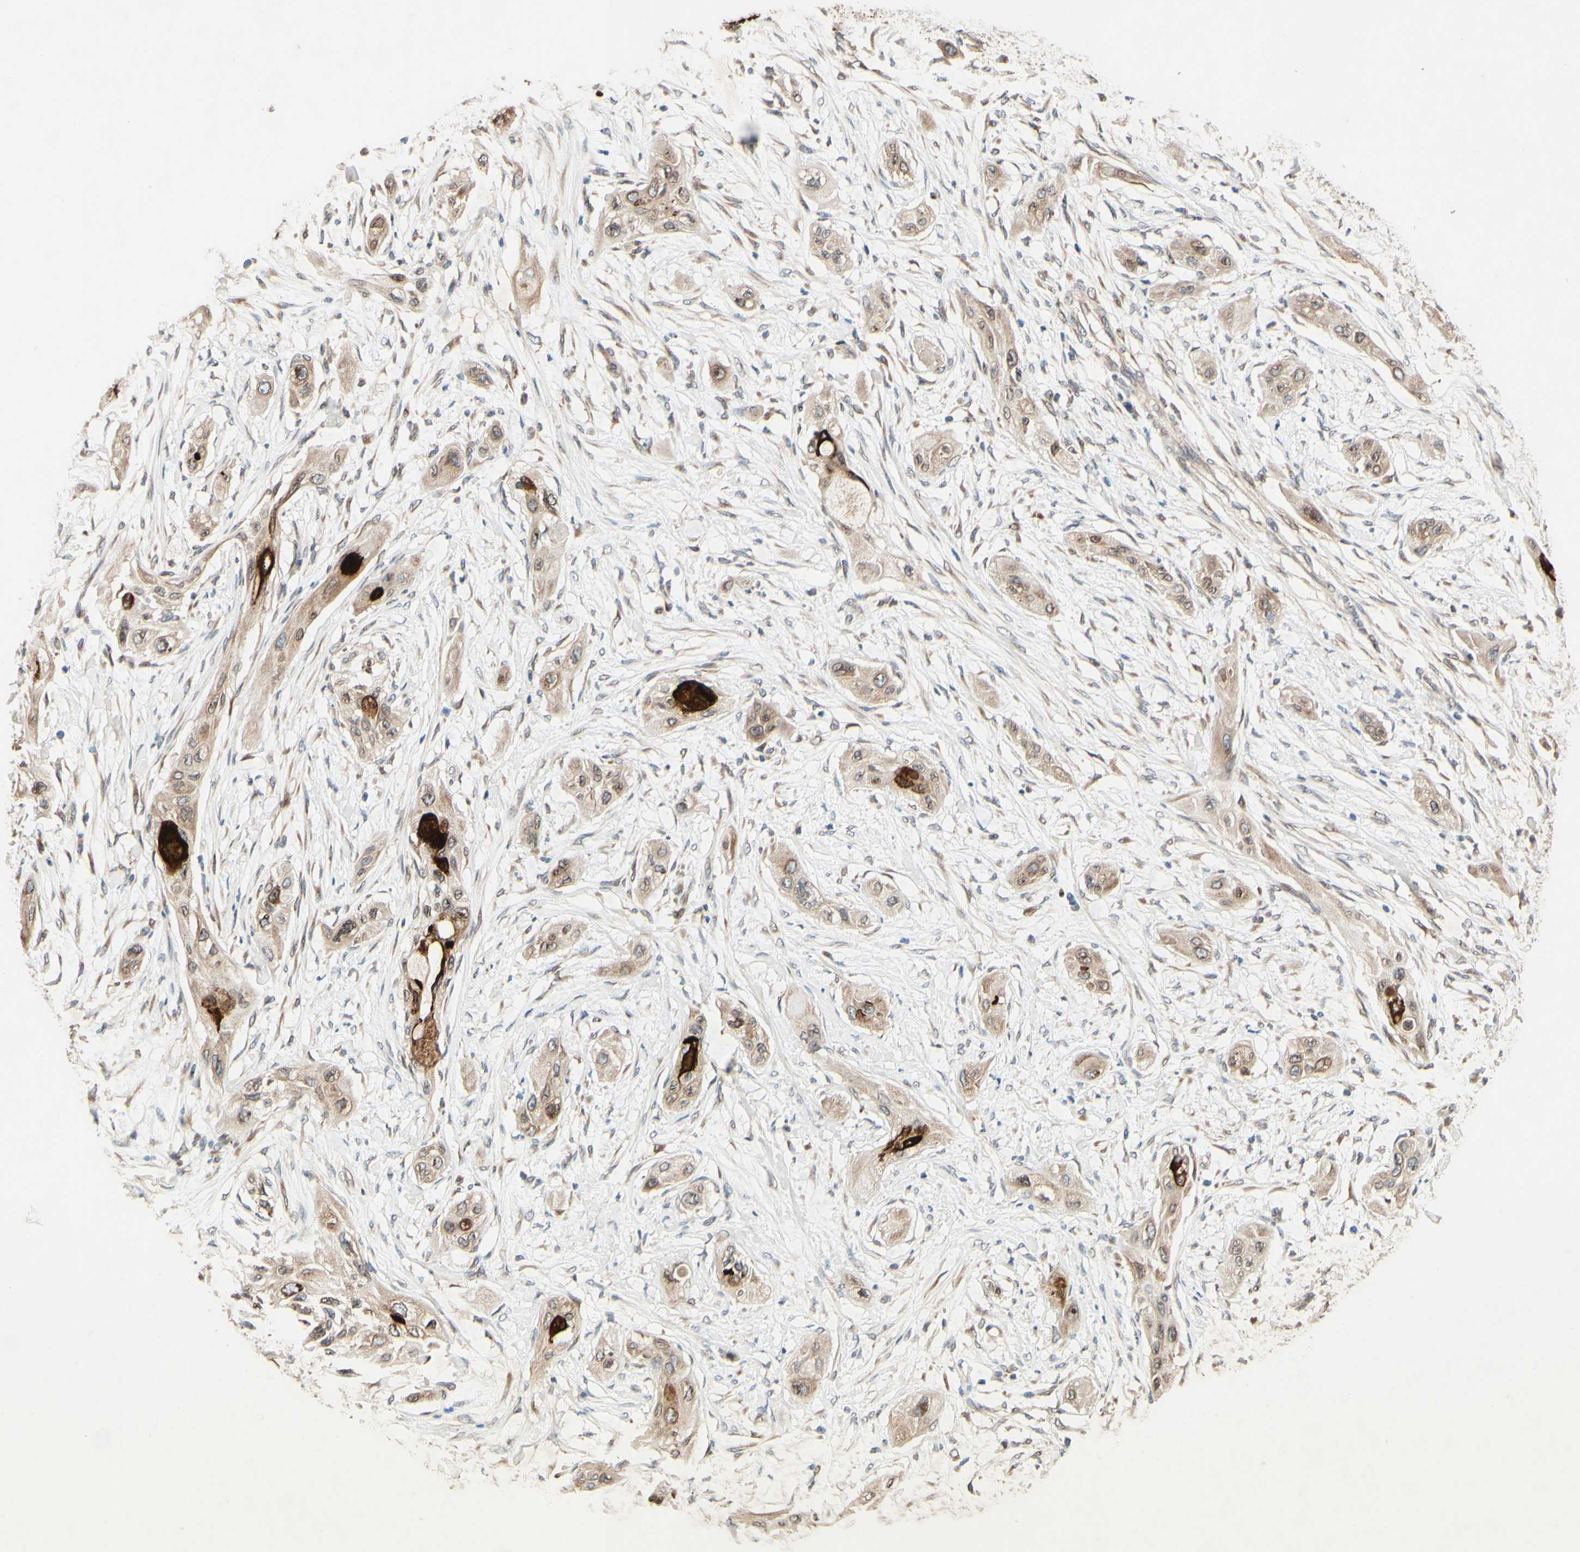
{"staining": {"intensity": "strong", "quantity": "<25%", "location": "cytoplasmic/membranous"}, "tissue": "lung cancer", "cell_type": "Tumor cells", "image_type": "cancer", "snomed": [{"axis": "morphology", "description": "Squamous cell carcinoma, NOS"}, {"axis": "topography", "description": "Lung"}], "caption": "Immunohistochemical staining of lung squamous cell carcinoma shows medium levels of strong cytoplasmic/membranous protein positivity in about <25% of tumor cells. The staining was performed using DAB to visualize the protein expression in brown, while the nuclei were stained in blue with hematoxylin (Magnification: 20x).", "gene": "PTPRU", "patient": {"sex": "female", "age": 47}}